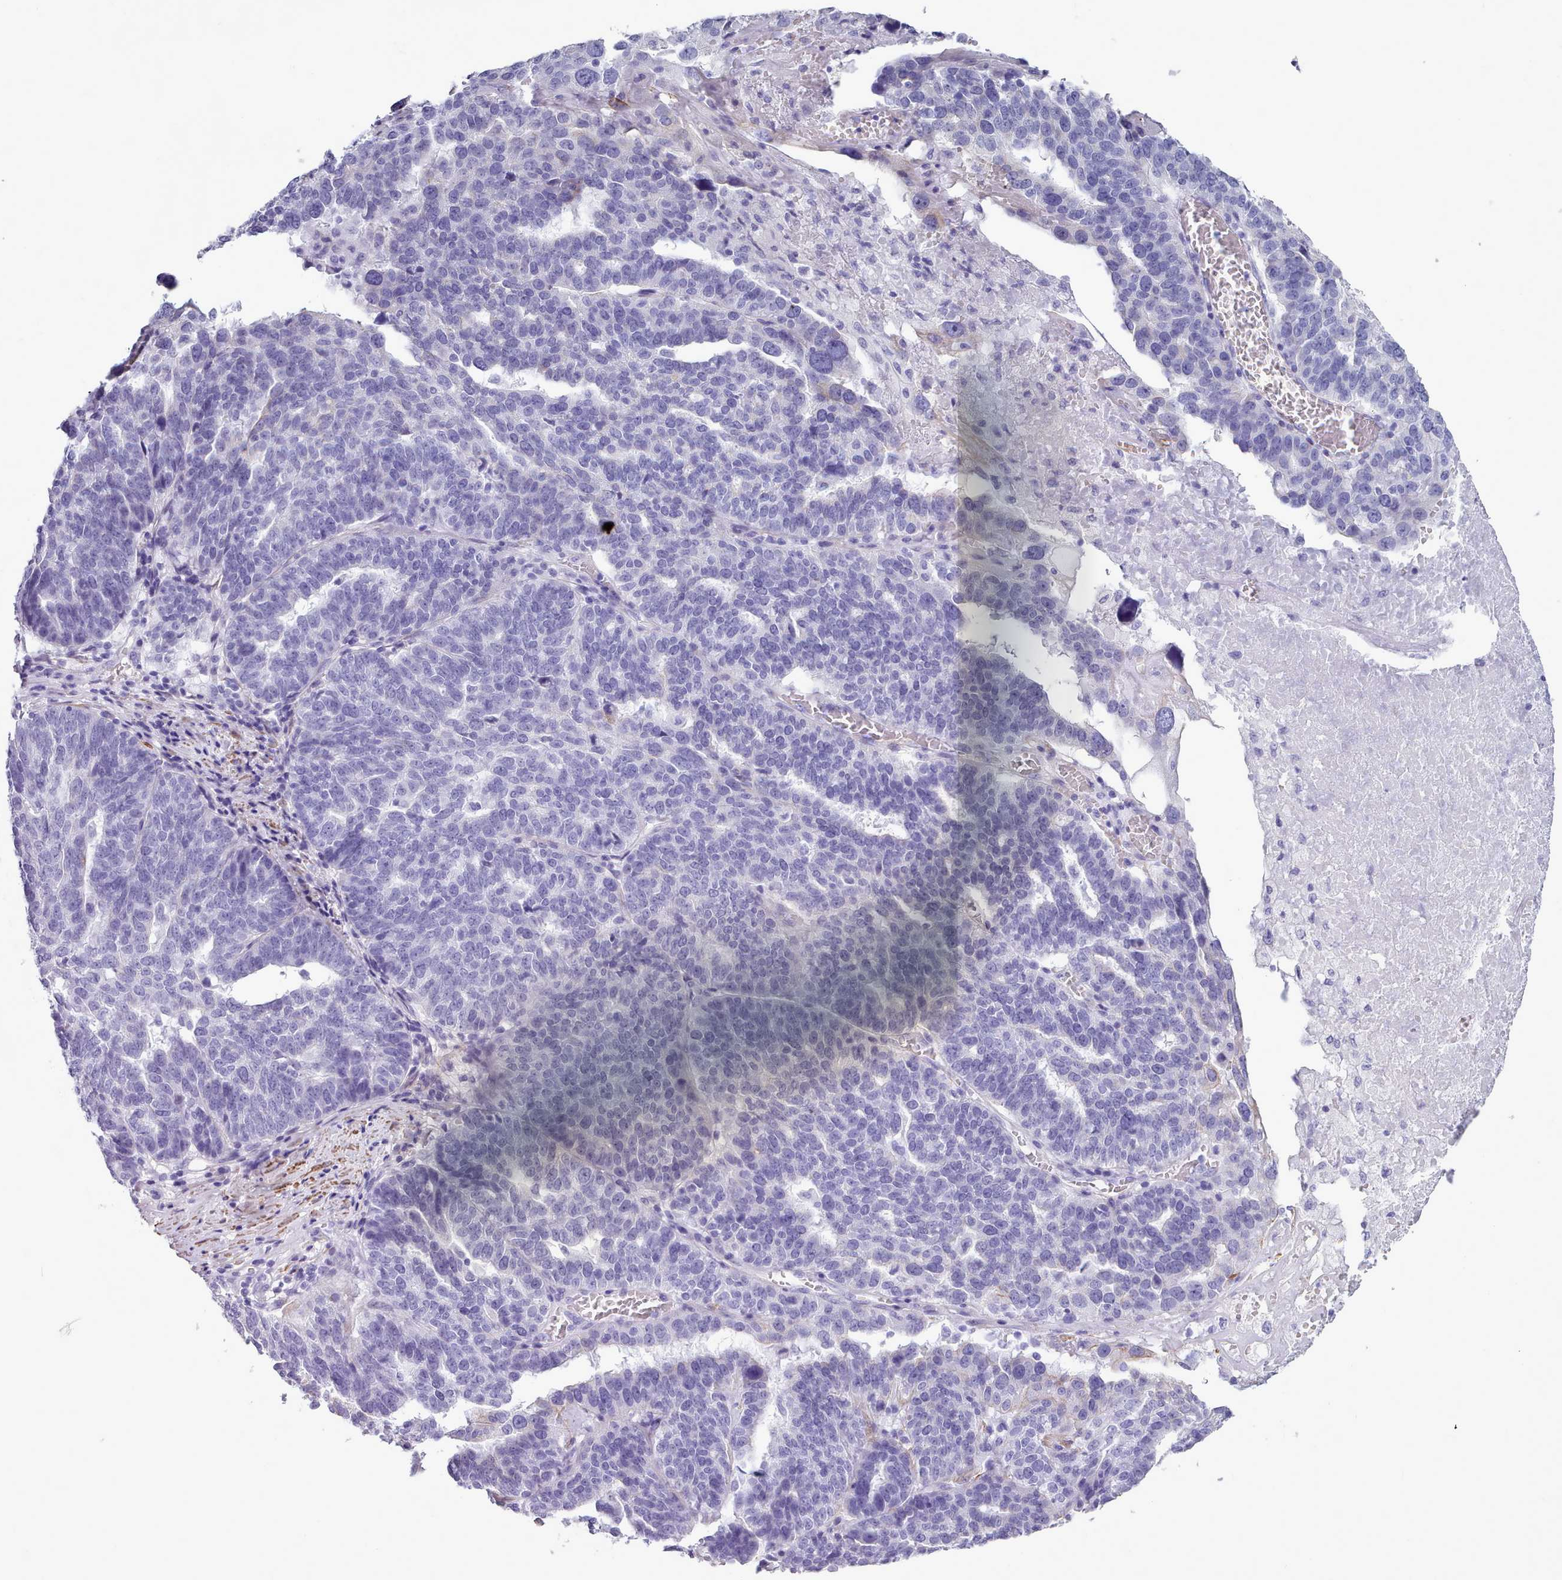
{"staining": {"intensity": "negative", "quantity": "none", "location": "none"}, "tissue": "ovarian cancer", "cell_type": "Tumor cells", "image_type": "cancer", "snomed": [{"axis": "morphology", "description": "Cystadenocarcinoma, serous, NOS"}, {"axis": "topography", "description": "Ovary"}], "caption": "DAB (3,3'-diaminobenzidine) immunohistochemical staining of human serous cystadenocarcinoma (ovarian) shows no significant staining in tumor cells.", "gene": "FPGS", "patient": {"sex": "female", "age": 59}}